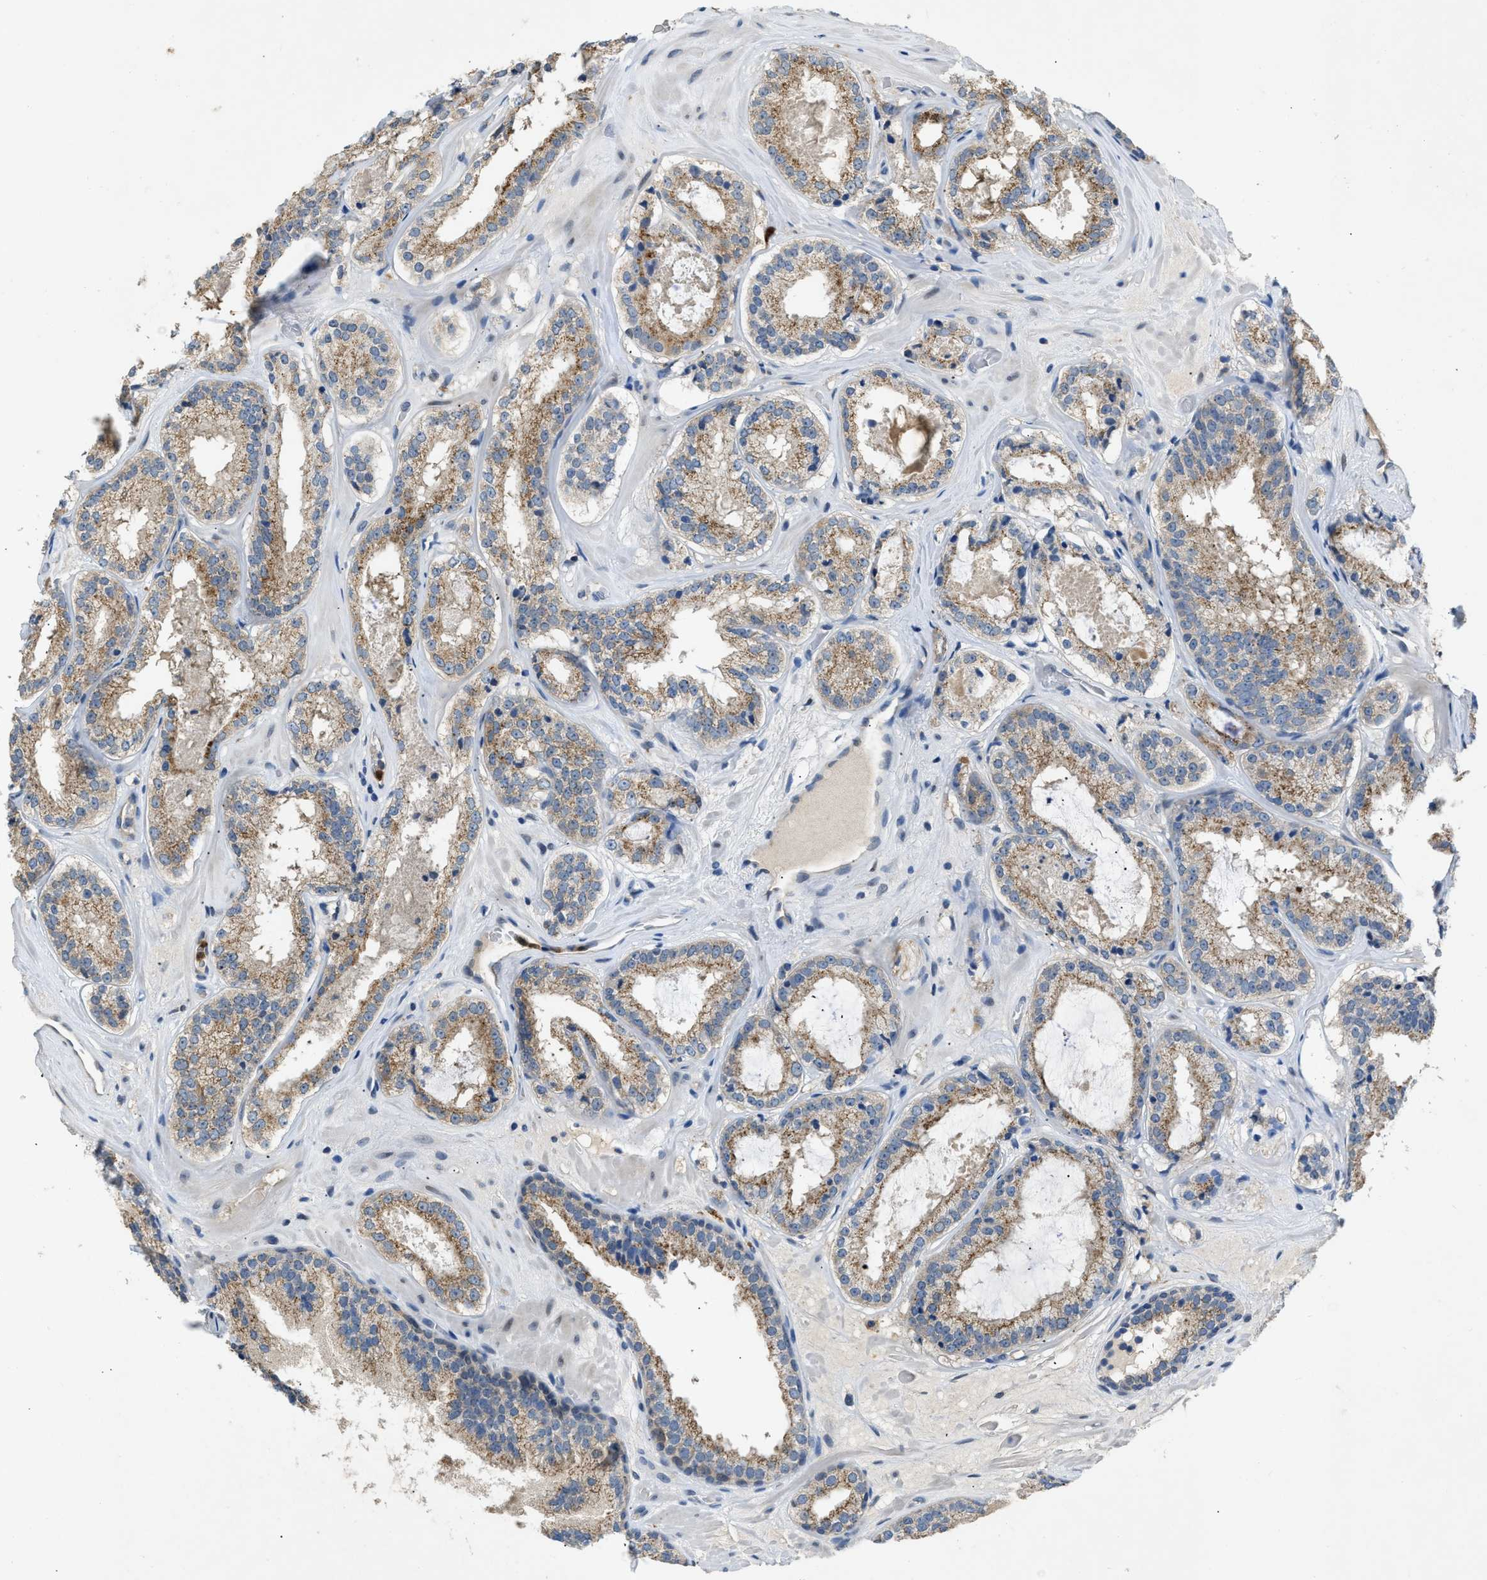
{"staining": {"intensity": "weak", "quantity": ">75%", "location": "cytoplasmic/membranous"}, "tissue": "prostate cancer", "cell_type": "Tumor cells", "image_type": "cancer", "snomed": [{"axis": "morphology", "description": "Adenocarcinoma, High grade"}, {"axis": "topography", "description": "Prostate"}], "caption": "Human prostate cancer (high-grade adenocarcinoma) stained with a protein marker demonstrates weak staining in tumor cells.", "gene": "TOMM34", "patient": {"sex": "male", "age": 65}}